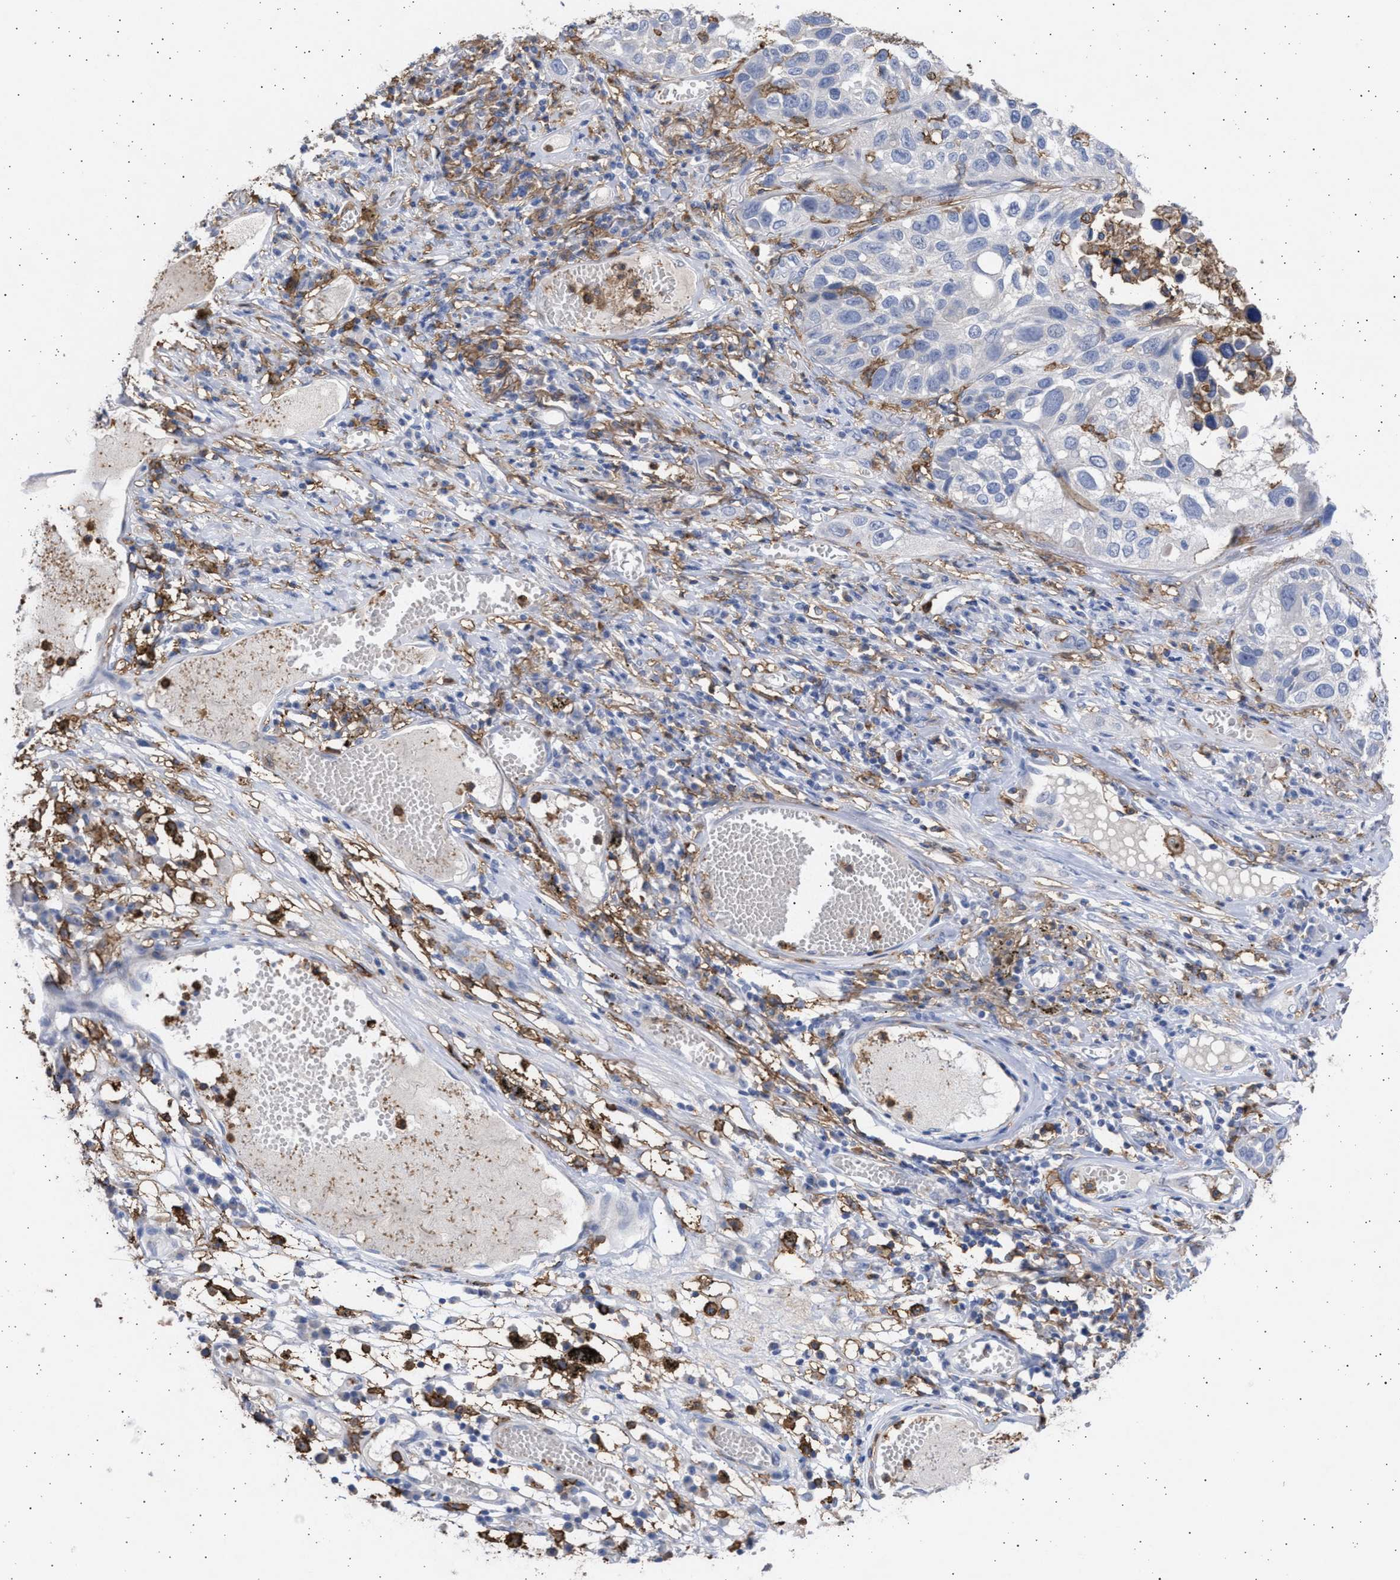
{"staining": {"intensity": "negative", "quantity": "none", "location": "none"}, "tissue": "lung cancer", "cell_type": "Tumor cells", "image_type": "cancer", "snomed": [{"axis": "morphology", "description": "Squamous cell carcinoma, NOS"}, {"axis": "topography", "description": "Lung"}], "caption": "This micrograph is of lung cancer (squamous cell carcinoma) stained with IHC to label a protein in brown with the nuclei are counter-stained blue. There is no positivity in tumor cells.", "gene": "FCER1A", "patient": {"sex": "male", "age": 71}}